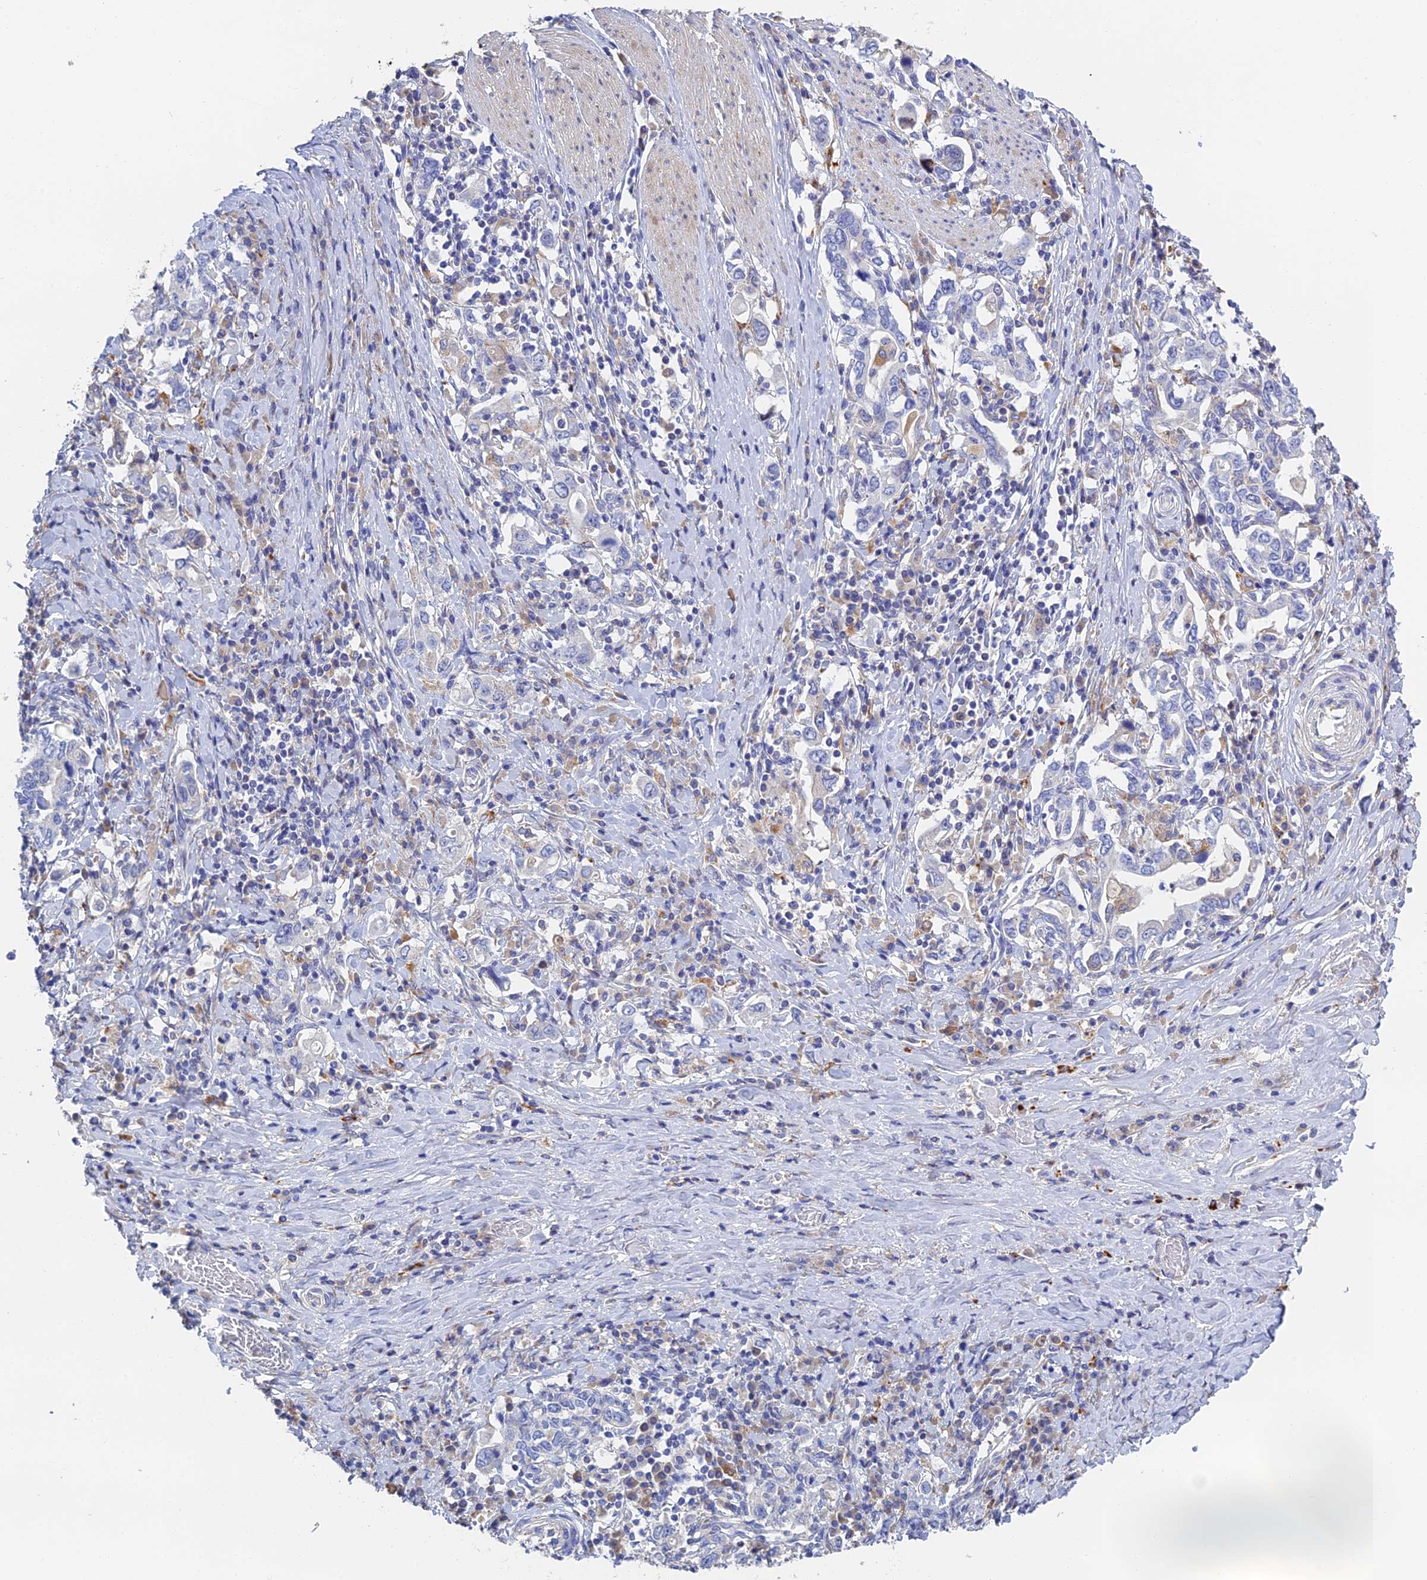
{"staining": {"intensity": "negative", "quantity": "none", "location": "none"}, "tissue": "stomach cancer", "cell_type": "Tumor cells", "image_type": "cancer", "snomed": [{"axis": "morphology", "description": "Adenocarcinoma, NOS"}, {"axis": "topography", "description": "Stomach, upper"}, {"axis": "topography", "description": "Stomach"}], "caption": "Micrograph shows no significant protein positivity in tumor cells of adenocarcinoma (stomach).", "gene": "RPGRIP1L", "patient": {"sex": "male", "age": 62}}